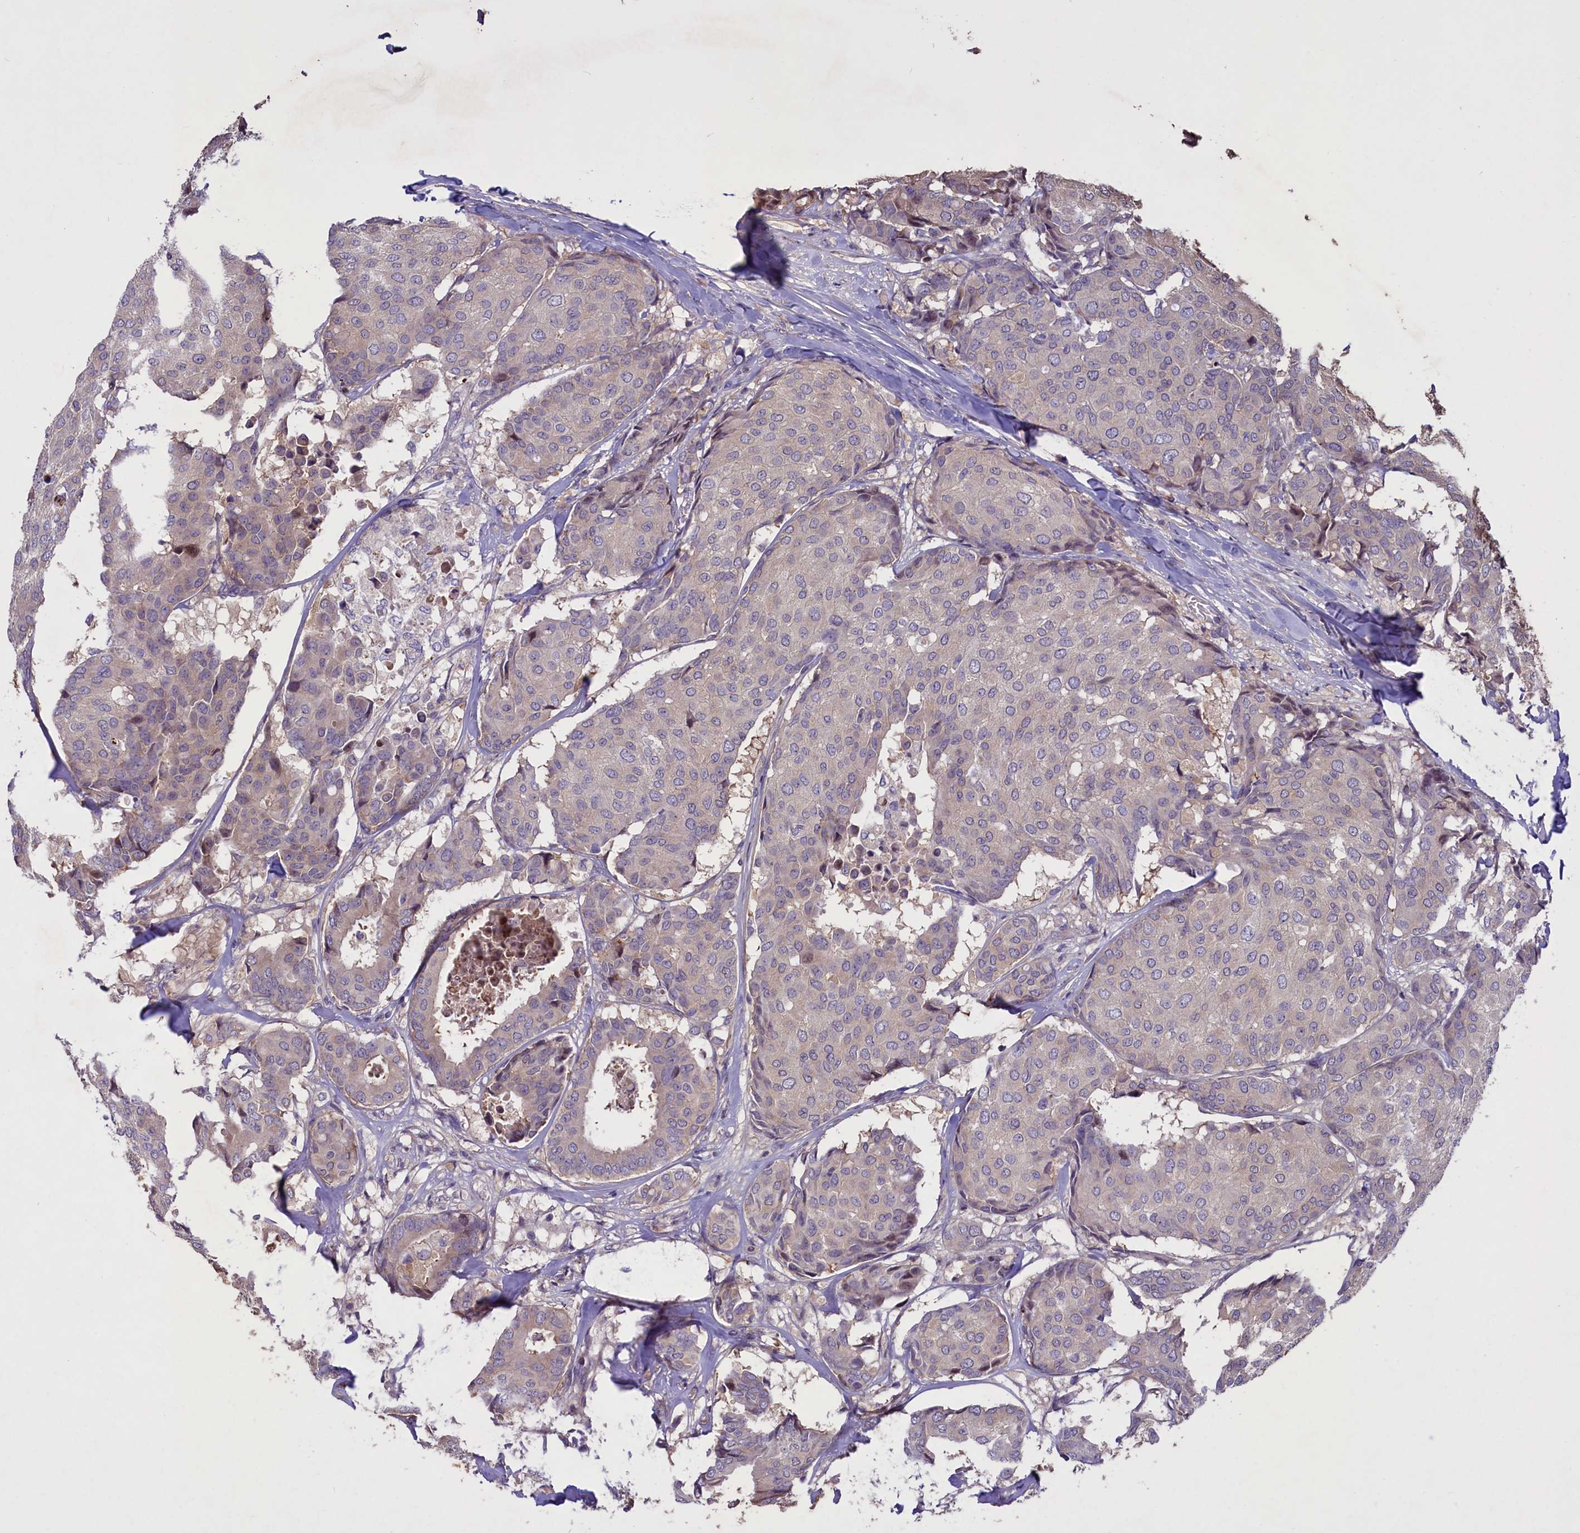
{"staining": {"intensity": "negative", "quantity": "none", "location": "none"}, "tissue": "breast cancer", "cell_type": "Tumor cells", "image_type": "cancer", "snomed": [{"axis": "morphology", "description": "Duct carcinoma"}, {"axis": "topography", "description": "Breast"}], "caption": "This is a histopathology image of IHC staining of breast cancer (infiltrating ductal carcinoma), which shows no staining in tumor cells.", "gene": "MAN2C1", "patient": {"sex": "female", "age": 75}}